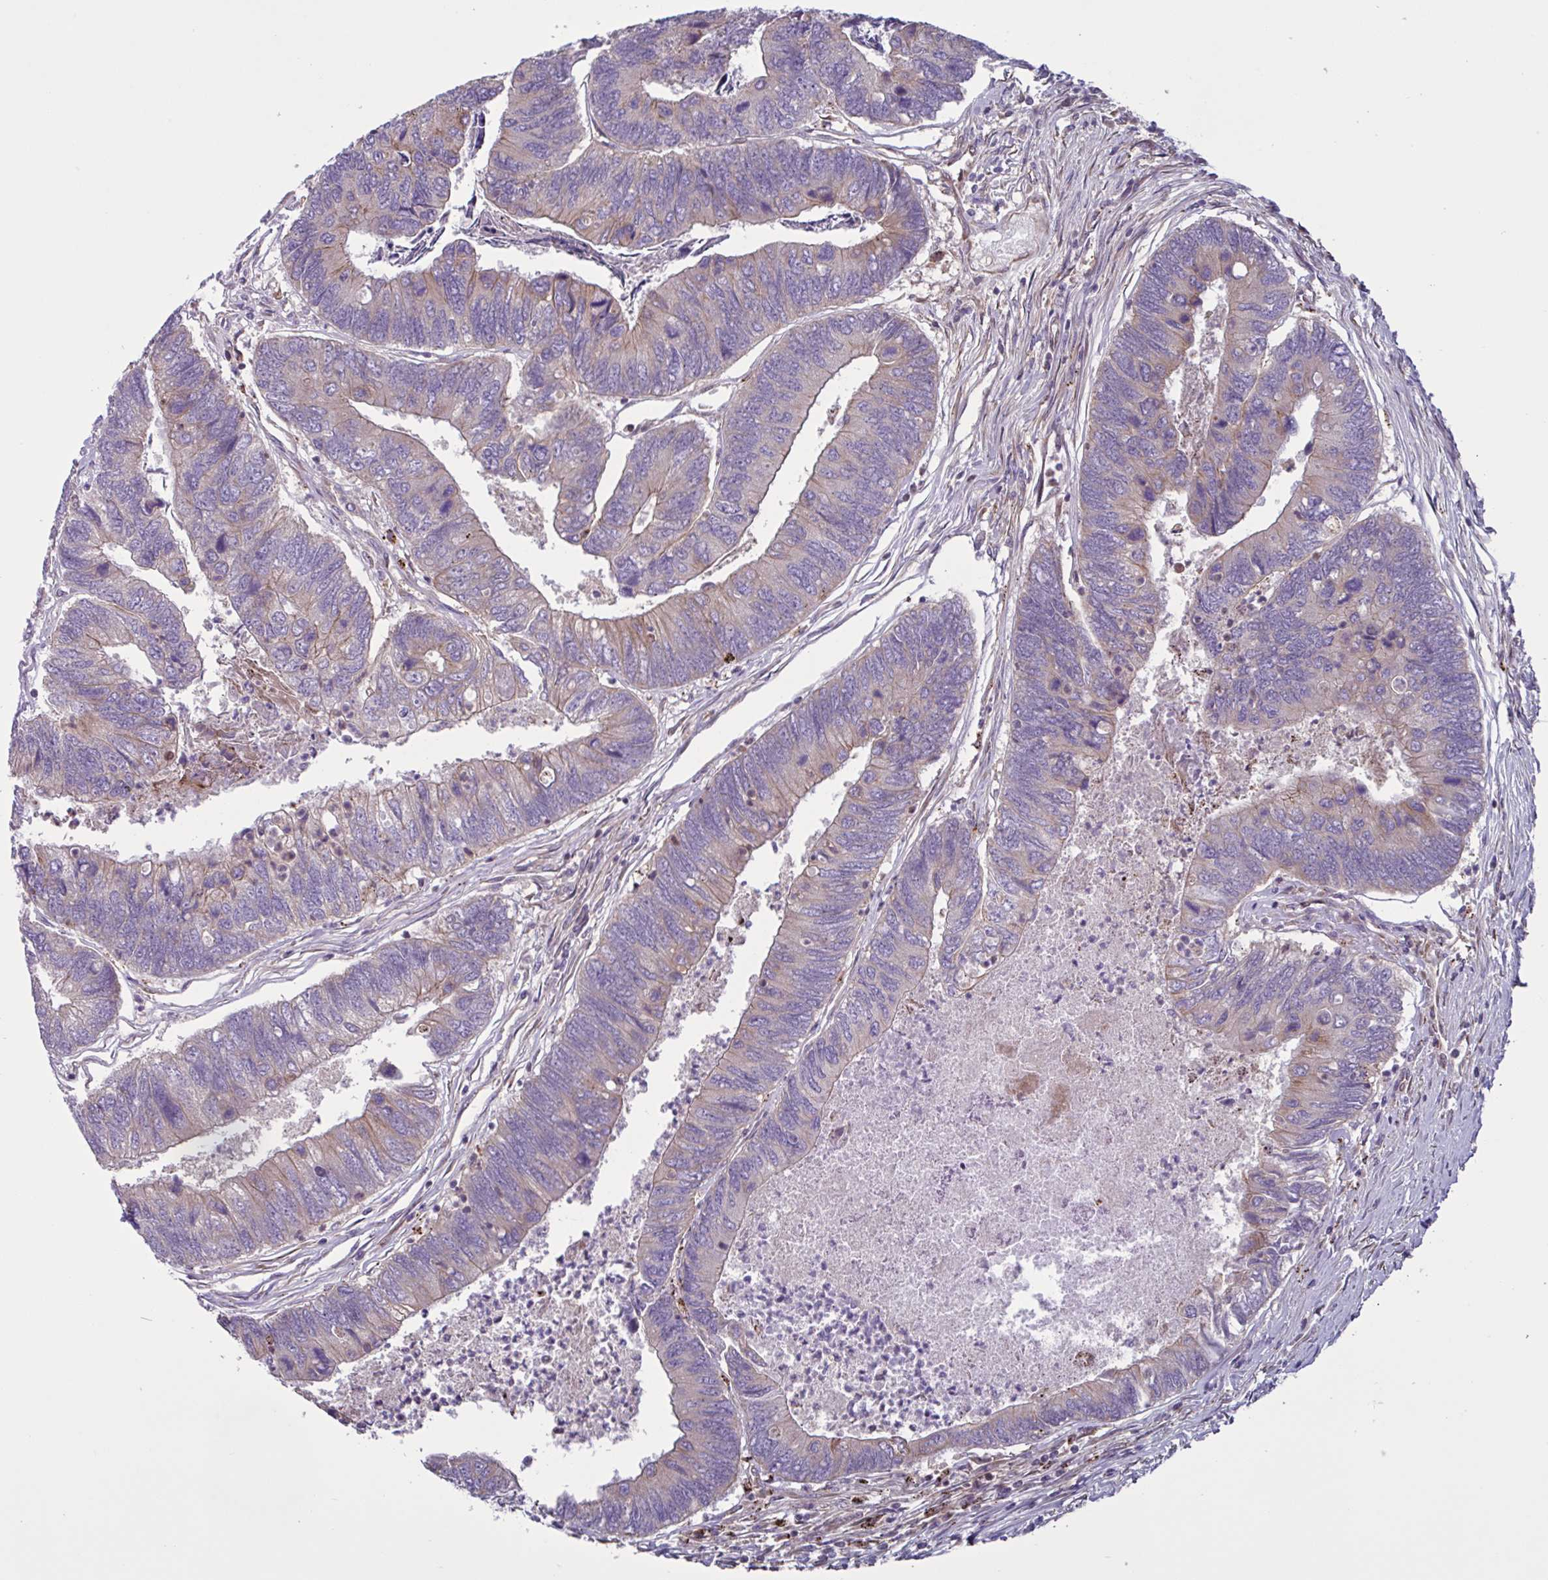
{"staining": {"intensity": "weak", "quantity": "25%-75%", "location": "cytoplasmic/membranous"}, "tissue": "colorectal cancer", "cell_type": "Tumor cells", "image_type": "cancer", "snomed": [{"axis": "morphology", "description": "Adenocarcinoma, NOS"}, {"axis": "topography", "description": "Colon"}], "caption": "Colorectal cancer stained with immunohistochemistry exhibits weak cytoplasmic/membranous positivity in approximately 25%-75% of tumor cells. The protein is shown in brown color, while the nuclei are stained blue.", "gene": "GLTP", "patient": {"sex": "female", "age": 67}}